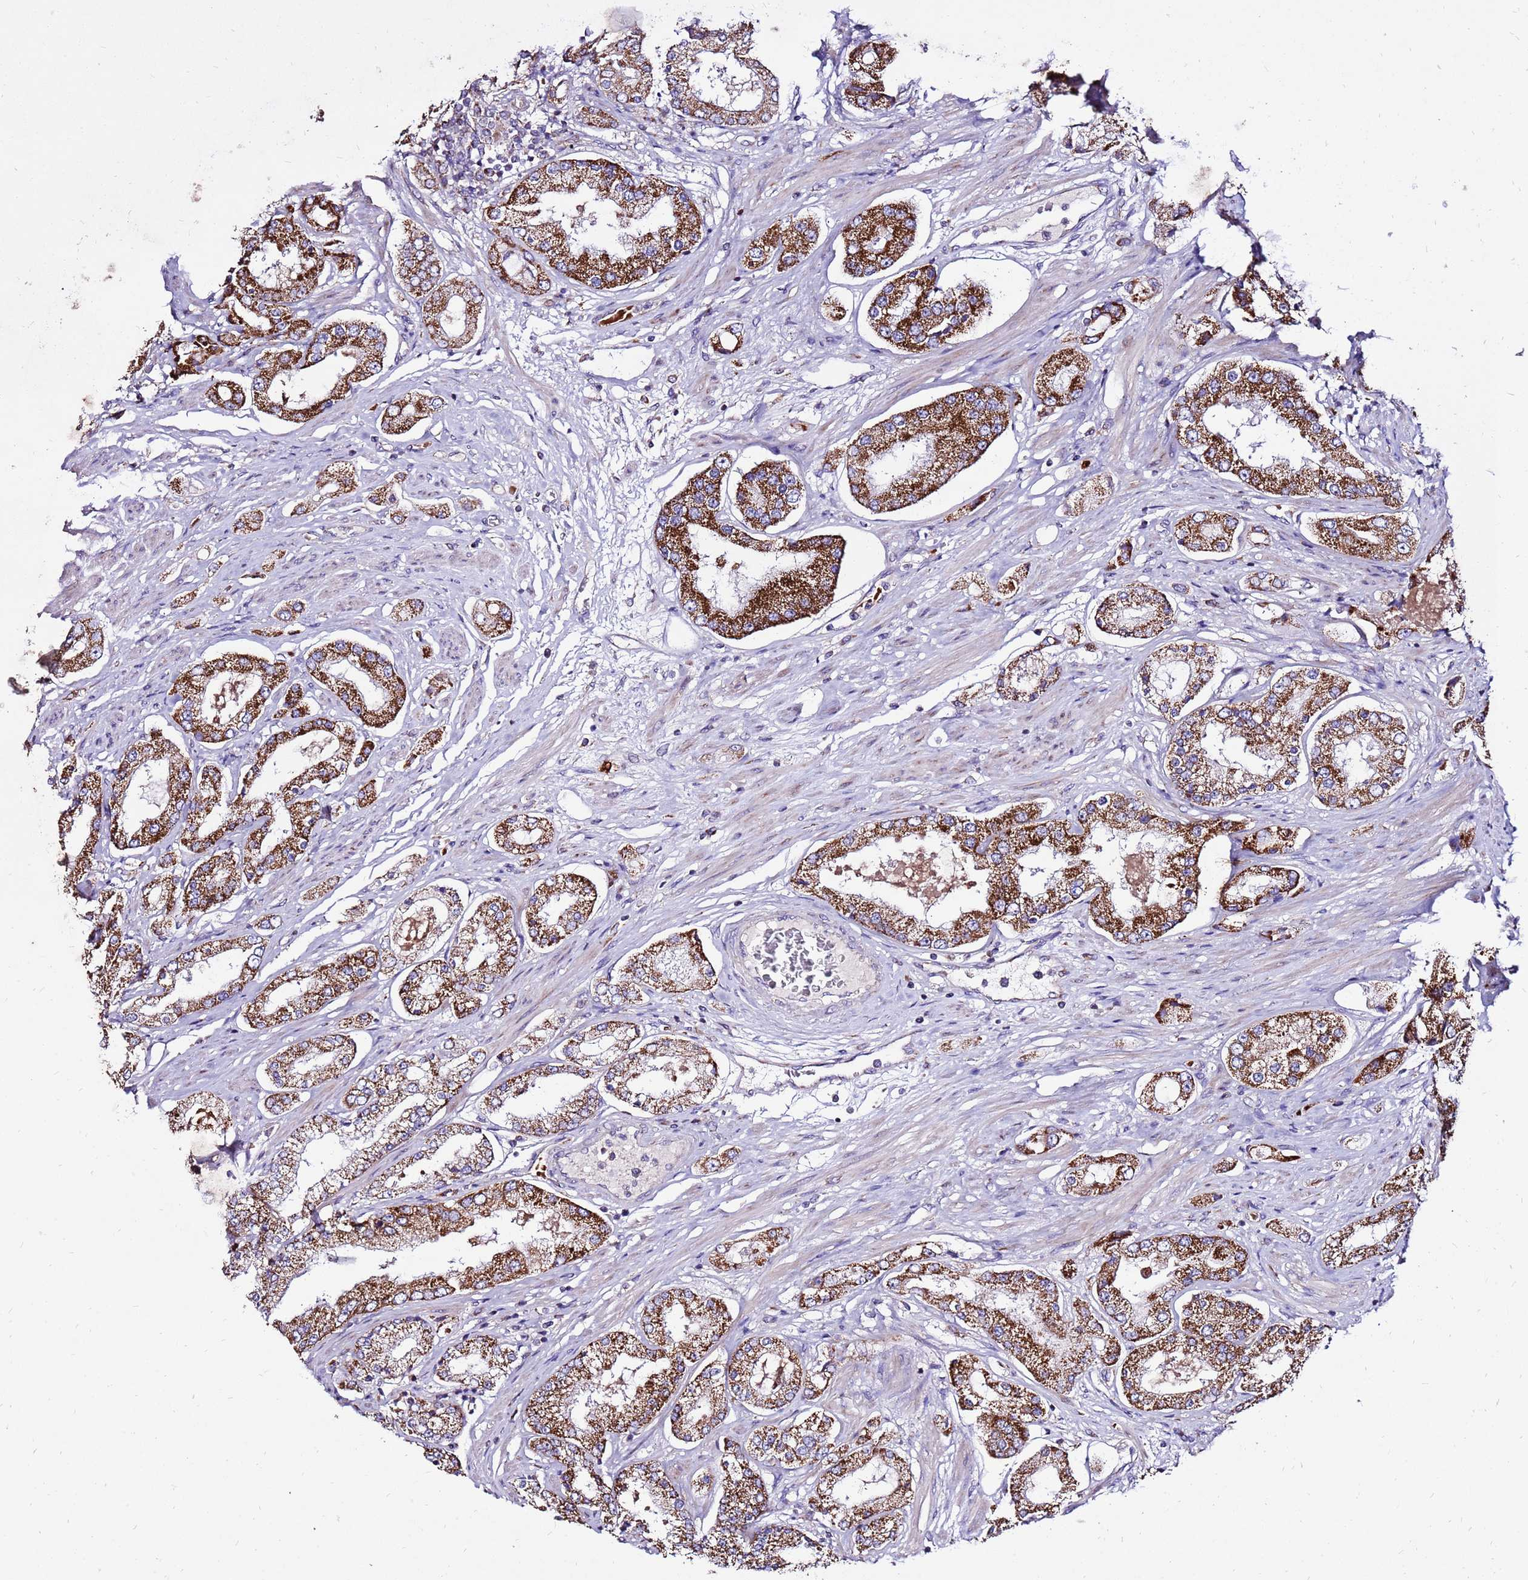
{"staining": {"intensity": "strong", "quantity": ">75%", "location": "cytoplasmic/membranous"}, "tissue": "prostate cancer", "cell_type": "Tumor cells", "image_type": "cancer", "snomed": [{"axis": "morphology", "description": "Adenocarcinoma, High grade"}, {"axis": "topography", "description": "Prostate"}], "caption": "The photomicrograph reveals a brown stain indicating the presence of a protein in the cytoplasmic/membranous of tumor cells in prostate high-grade adenocarcinoma.", "gene": "SPSB3", "patient": {"sex": "male", "age": 69}}